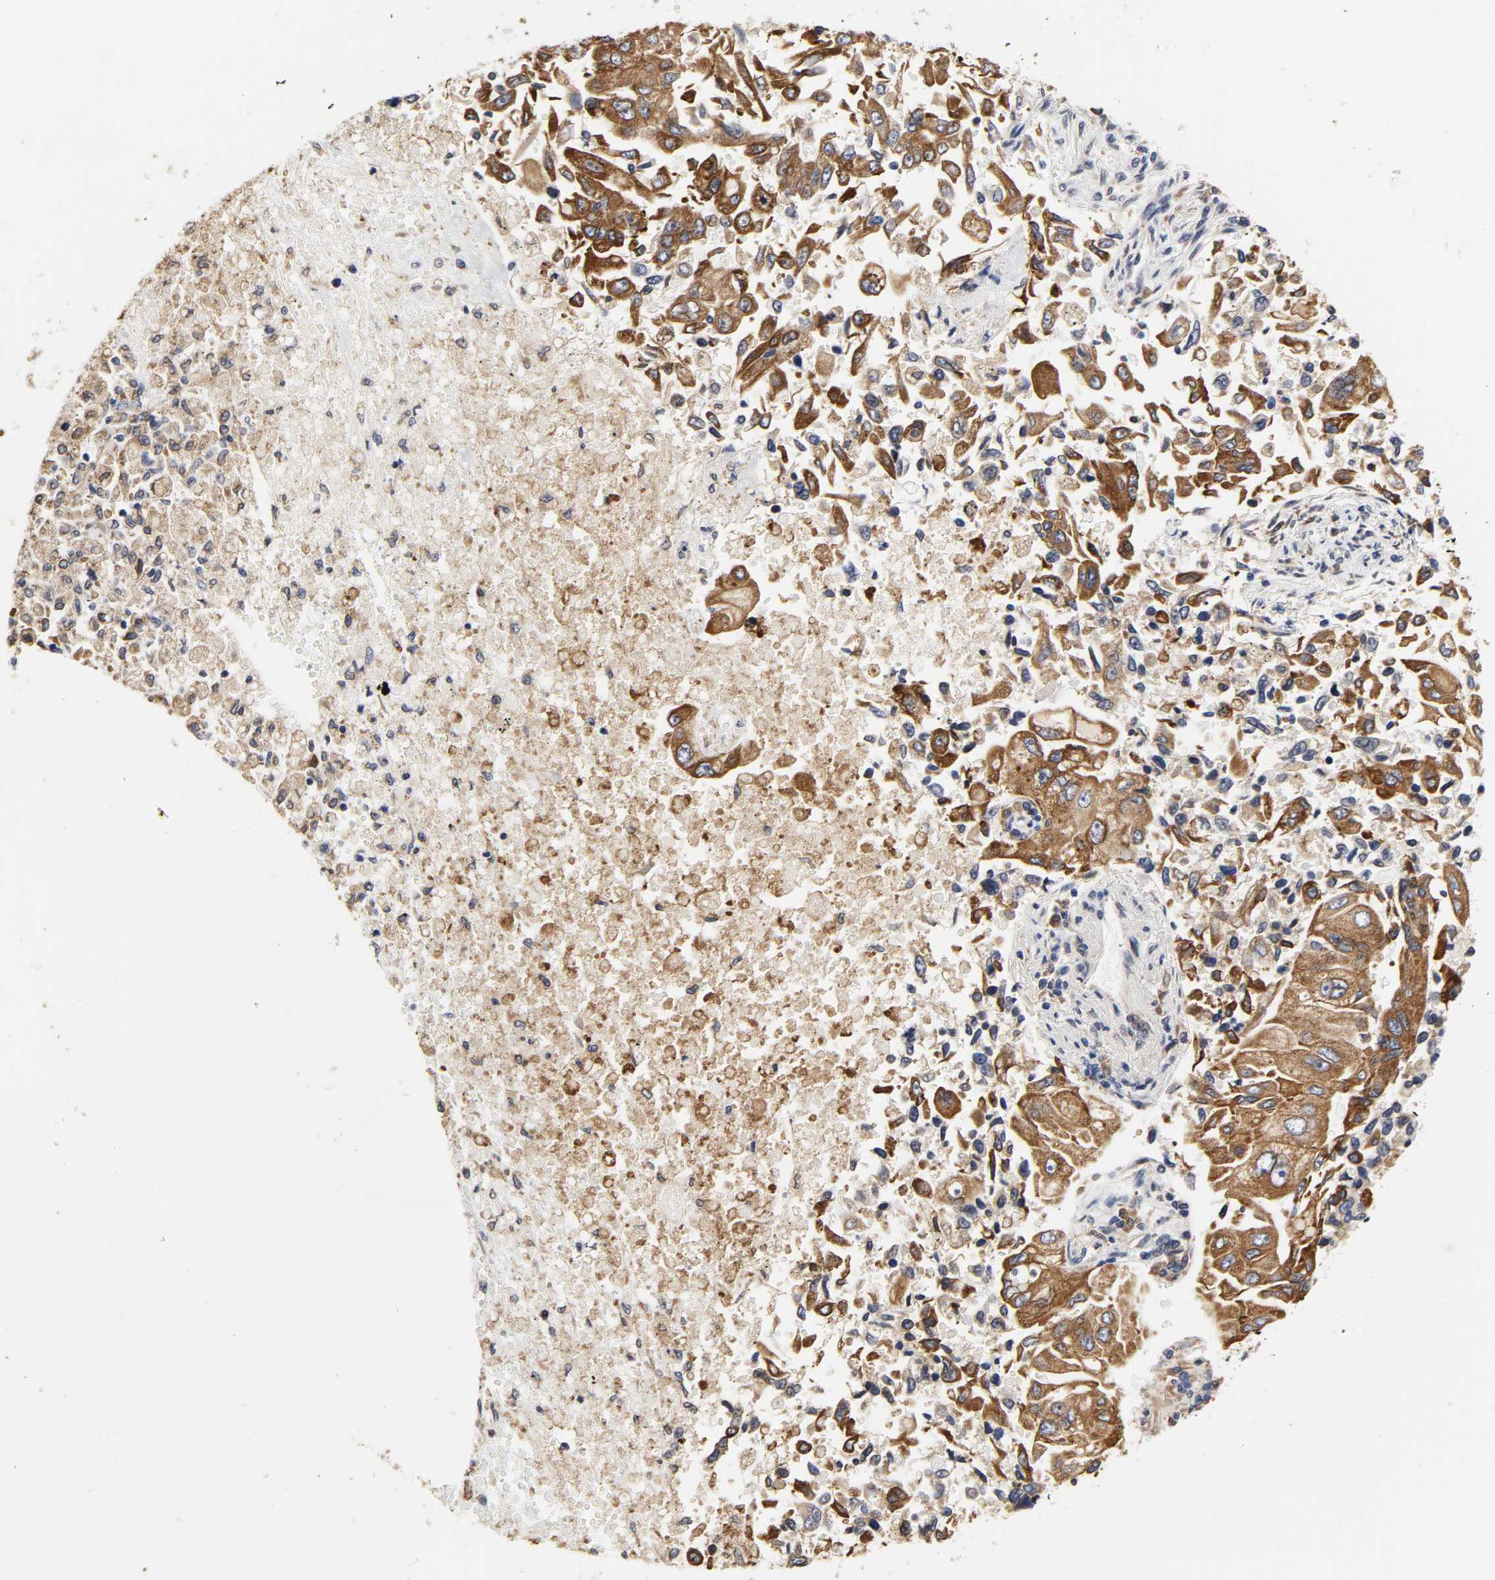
{"staining": {"intensity": "moderate", "quantity": ">75%", "location": "cytoplasmic/membranous"}, "tissue": "lung cancer", "cell_type": "Tumor cells", "image_type": "cancer", "snomed": [{"axis": "morphology", "description": "Adenocarcinoma, NOS"}, {"axis": "topography", "description": "Lung"}], "caption": "Lung cancer (adenocarcinoma) stained with a protein marker demonstrates moderate staining in tumor cells.", "gene": "HCK", "patient": {"sex": "male", "age": 84}}